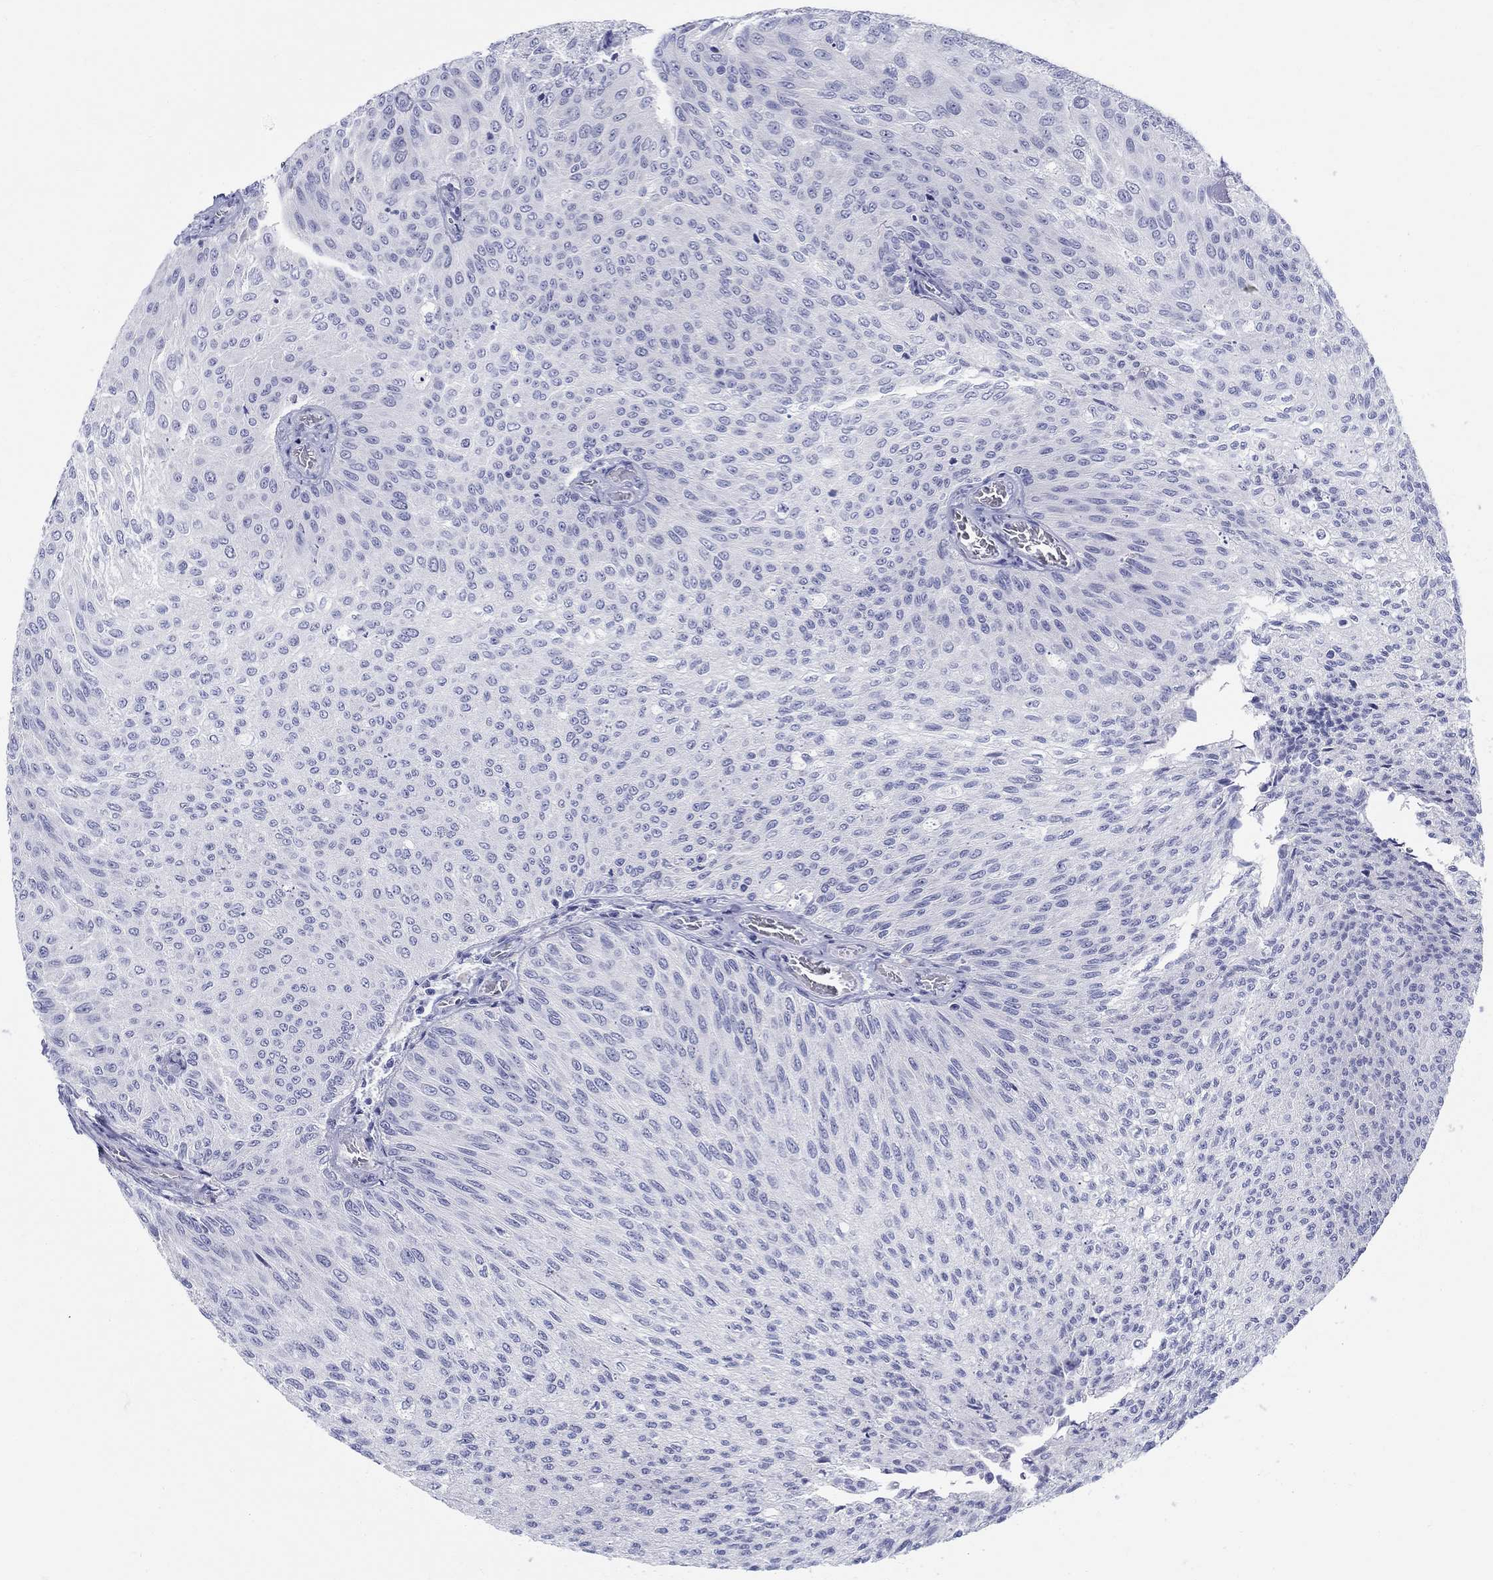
{"staining": {"intensity": "negative", "quantity": "none", "location": "none"}, "tissue": "urothelial cancer", "cell_type": "Tumor cells", "image_type": "cancer", "snomed": [{"axis": "morphology", "description": "Urothelial carcinoma, Low grade"}, {"axis": "topography", "description": "Ureter, NOS"}, {"axis": "topography", "description": "Urinary bladder"}], "caption": "Tumor cells are negative for brown protein staining in low-grade urothelial carcinoma.", "gene": "LAMP5", "patient": {"sex": "male", "age": 78}}